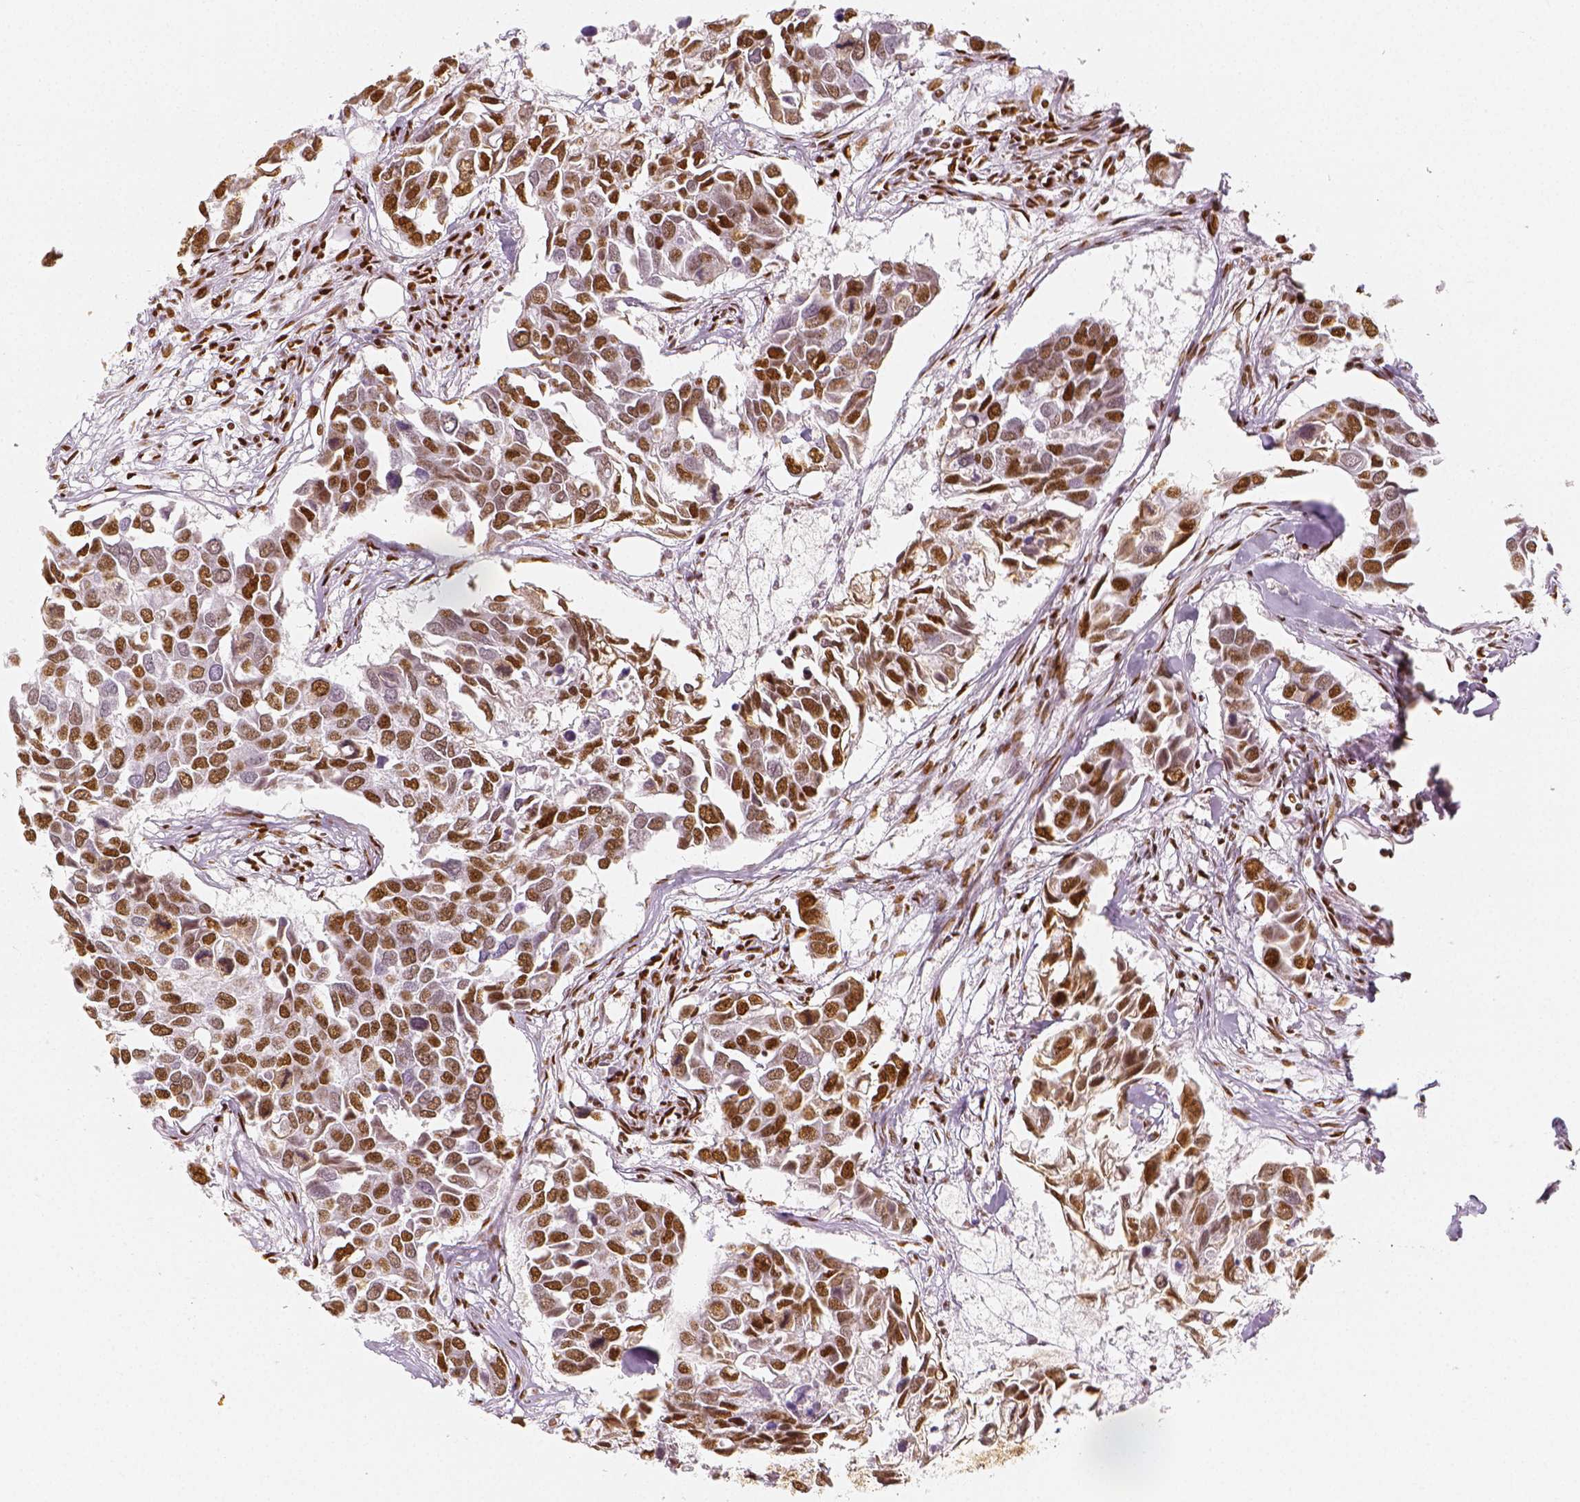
{"staining": {"intensity": "moderate", "quantity": ">75%", "location": "nuclear"}, "tissue": "breast cancer", "cell_type": "Tumor cells", "image_type": "cancer", "snomed": [{"axis": "morphology", "description": "Duct carcinoma"}, {"axis": "topography", "description": "Breast"}], "caption": "A micrograph showing moderate nuclear expression in about >75% of tumor cells in breast invasive ductal carcinoma, as visualized by brown immunohistochemical staining.", "gene": "KDM5B", "patient": {"sex": "female", "age": 83}}